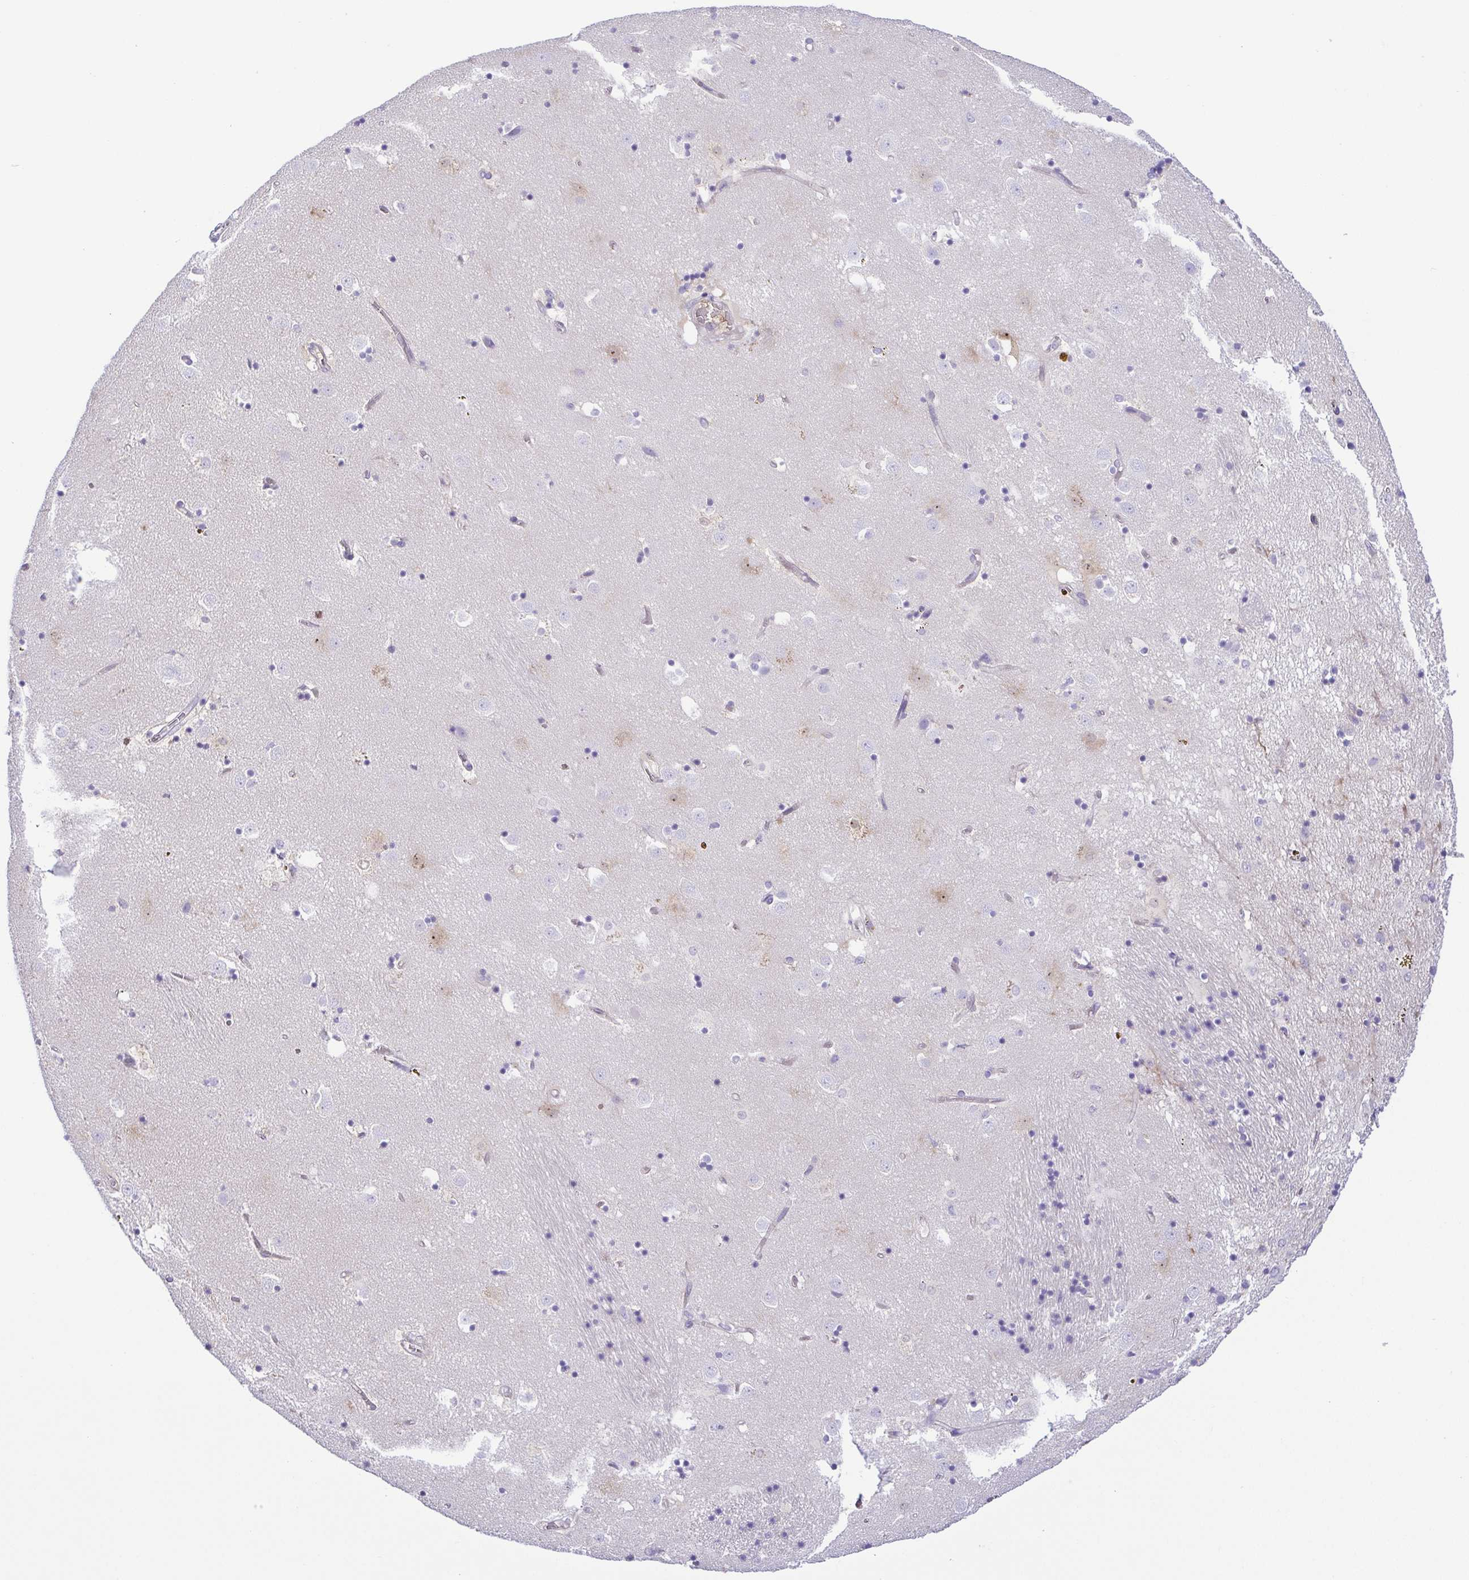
{"staining": {"intensity": "negative", "quantity": "none", "location": "none"}, "tissue": "caudate", "cell_type": "Glial cells", "image_type": "normal", "snomed": [{"axis": "morphology", "description": "Normal tissue, NOS"}, {"axis": "topography", "description": "Lateral ventricle wall"}], "caption": "Benign caudate was stained to show a protein in brown. There is no significant positivity in glial cells. (Stains: DAB (3,3'-diaminobenzidine) IHC with hematoxylin counter stain, Microscopy: brightfield microscopy at high magnification).", "gene": "EPB42", "patient": {"sex": "male", "age": 58}}